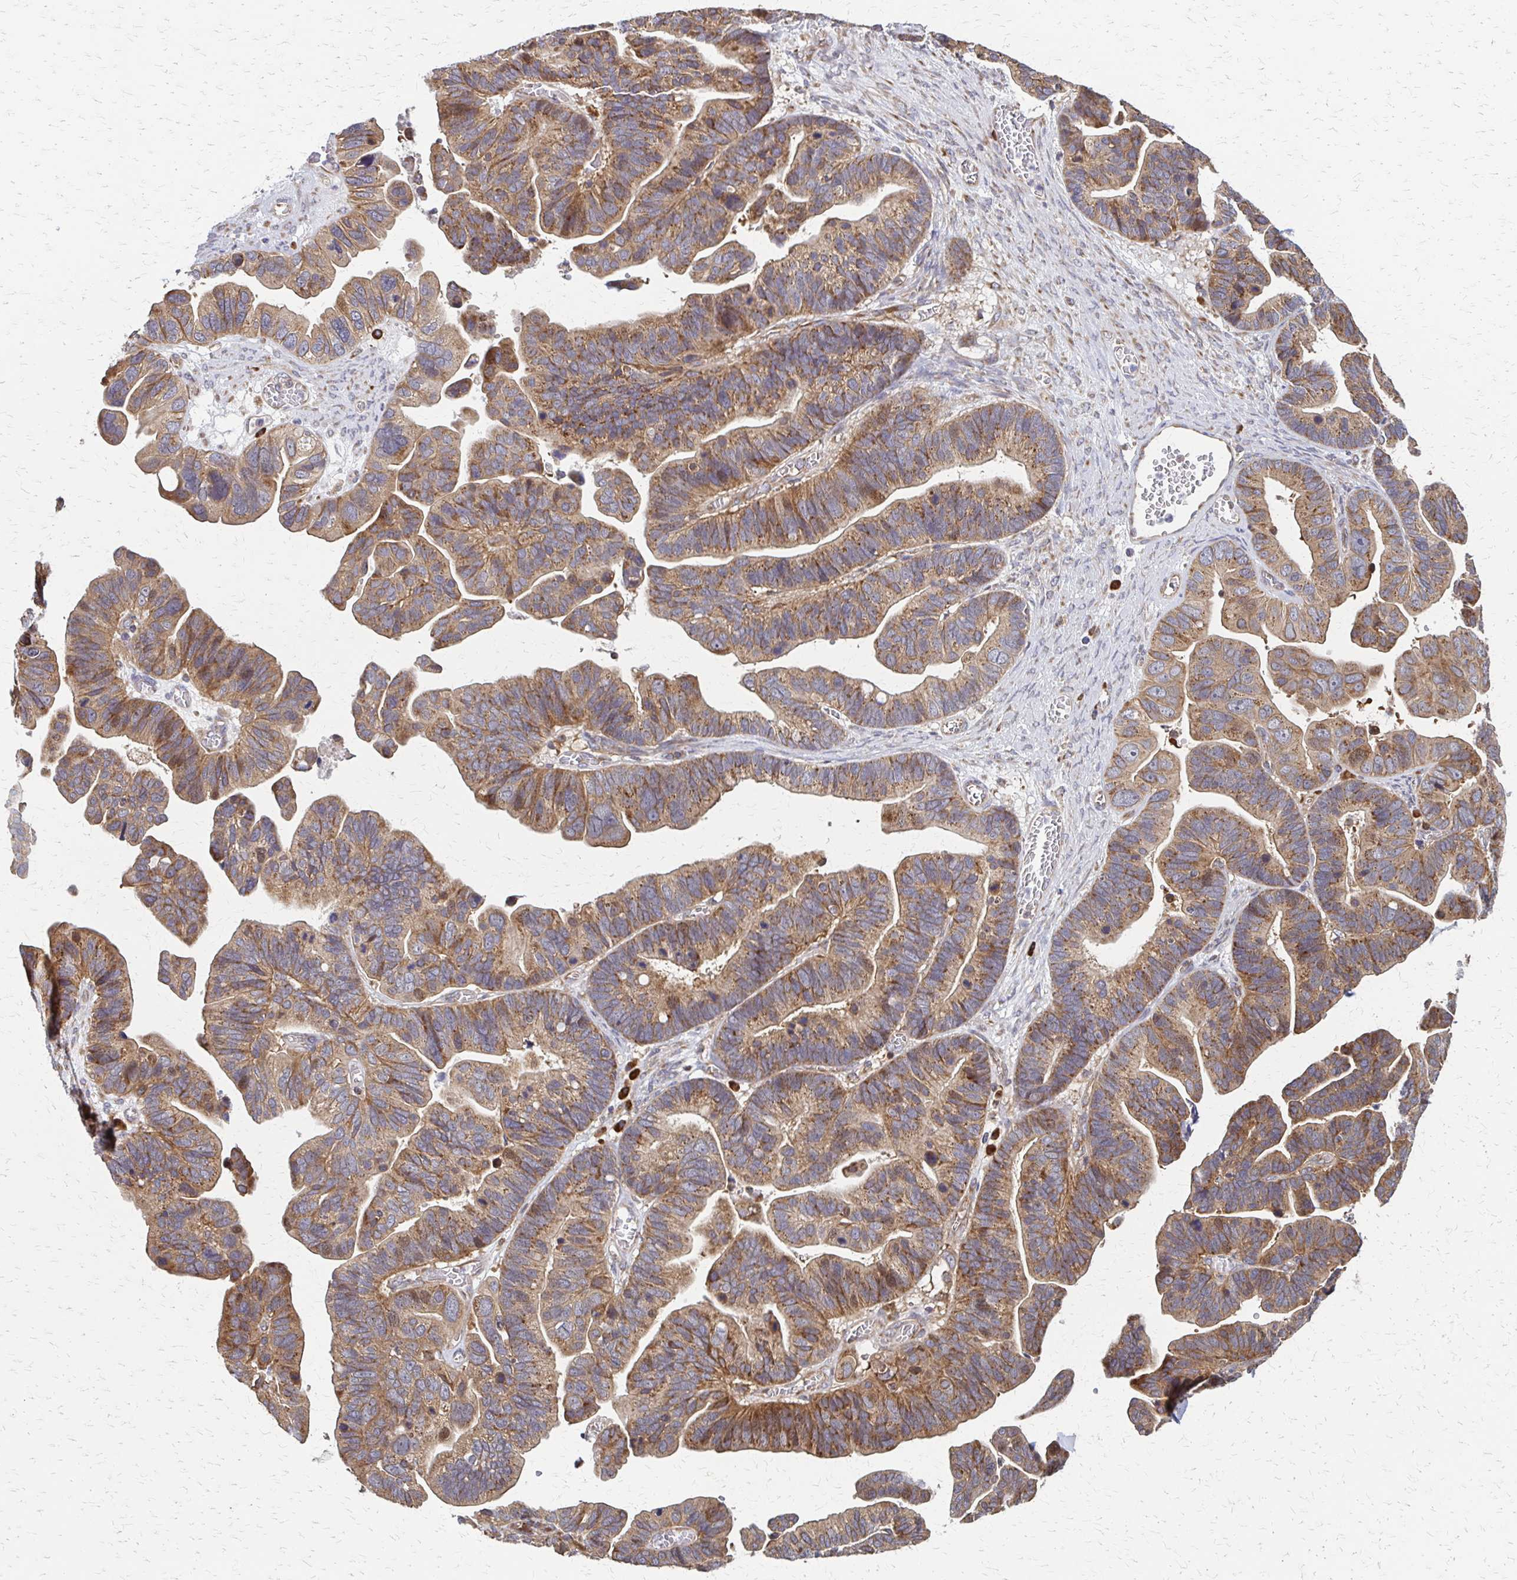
{"staining": {"intensity": "moderate", "quantity": ">75%", "location": "cytoplasmic/membranous"}, "tissue": "ovarian cancer", "cell_type": "Tumor cells", "image_type": "cancer", "snomed": [{"axis": "morphology", "description": "Cystadenocarcinoma, serous, NOS"}, {"axis": "topography", "description": "Ovary"}], "caption": "Immunohistochemistry (IHC) image of neoplastic tissue: ovarian cancer (serous cystadenocarcinoma) stained using immunohistochemistry (IHC) displays medium levels of moderate protein expression localized specifically in the cytoplasmic/membranous of tumor cells, appearing as a cytoplasmic/membranous brown color.", "gene": "EEF2", "patient": {"sex": "female", "age": 56}}